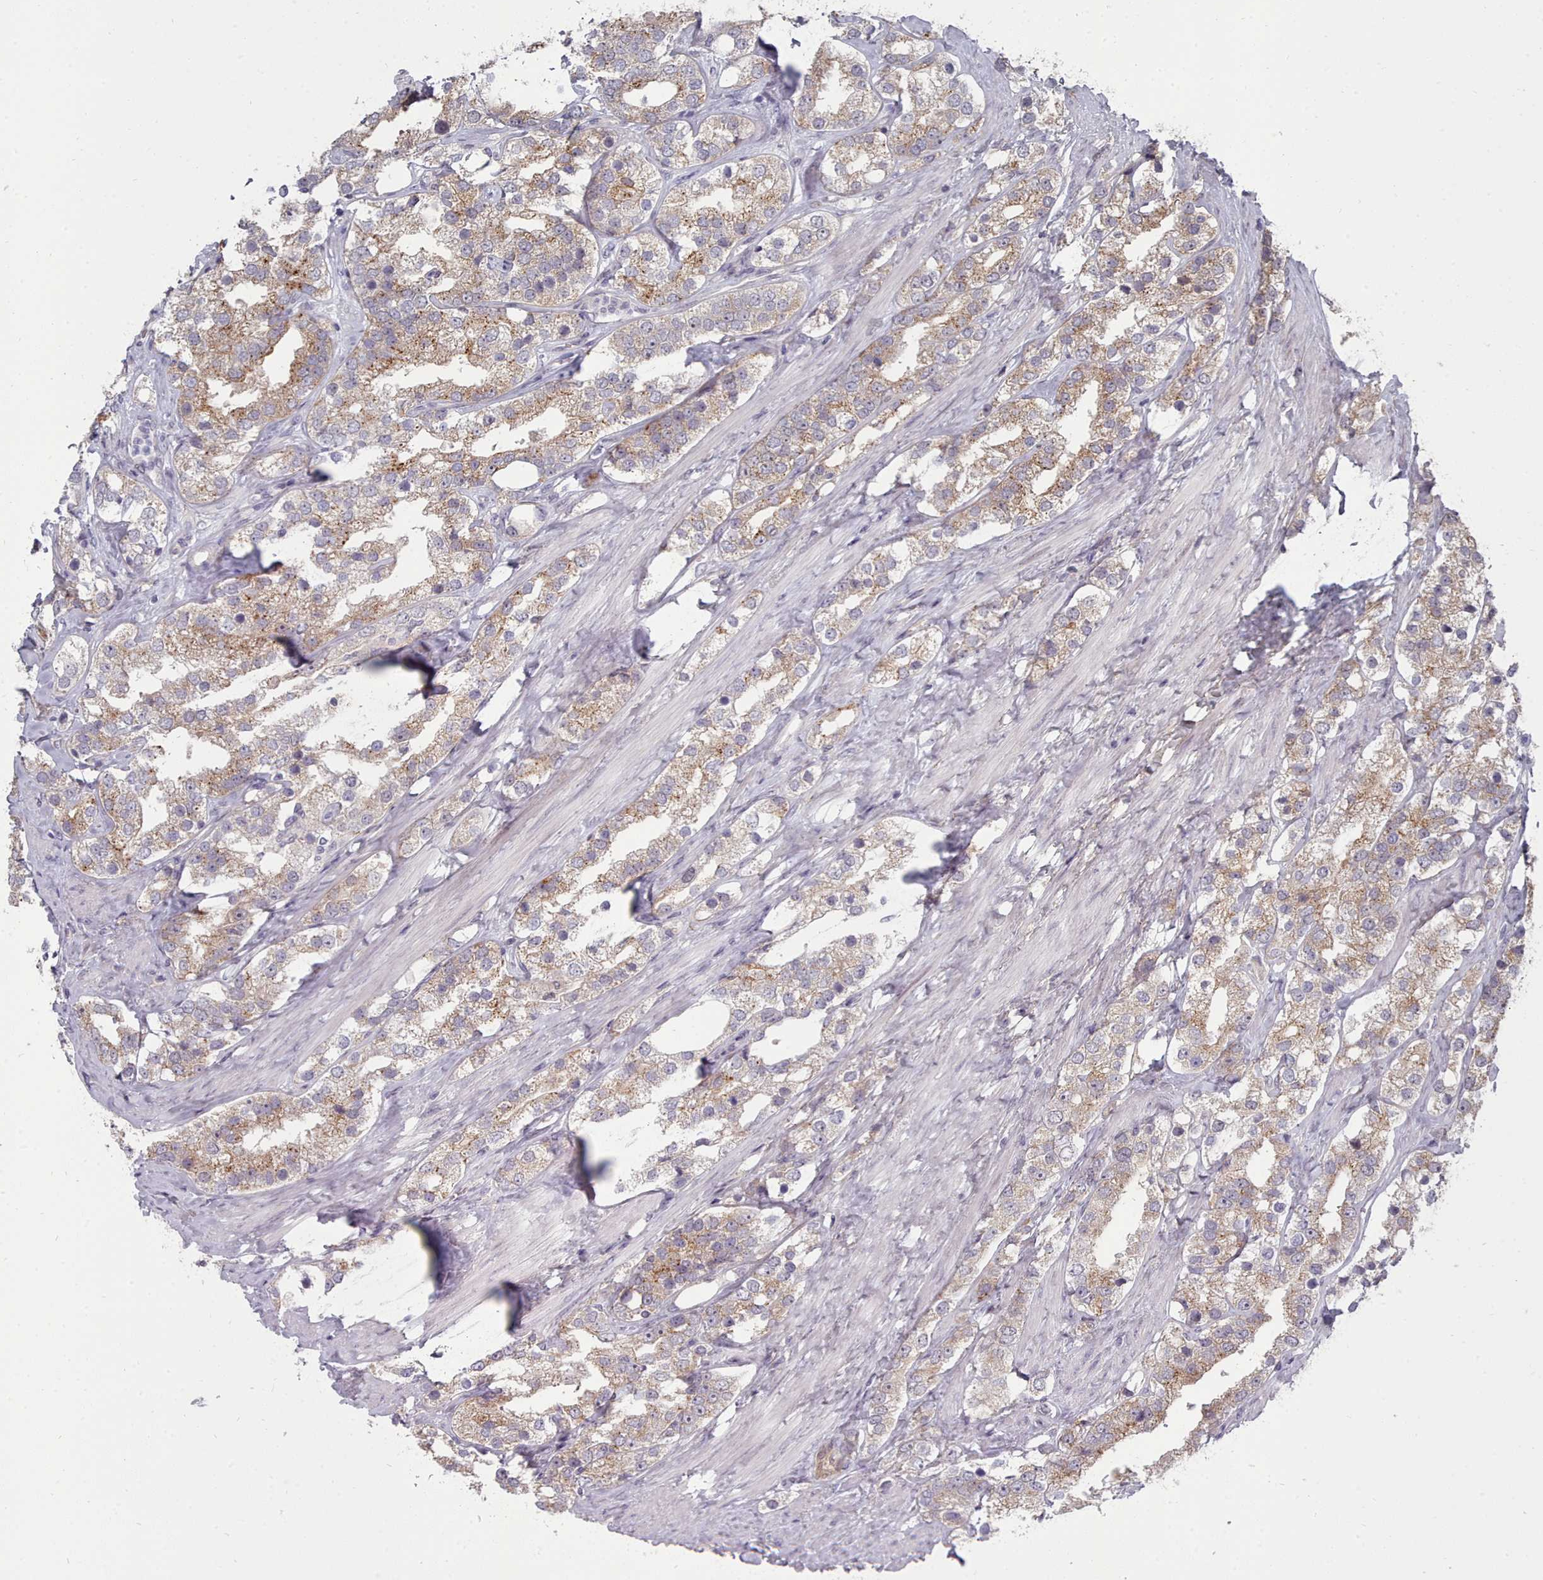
{"staining": {"intensity": "weak", "quantity": "25%-75%", "location": "cytoplasmic/membranous"}, "tissue": "prostate cancer", "cell_type": "Tumor cells", "image_type": "cancer", "snomed": [{"axis": "morphology", "description": "Adenocarcinoma, NOS"}, {"axis": "topography", "description": "Prostate"}], "caption": "Protein expression analysis of human prostate adenocarcinoma reveals weak cytoplasmic/membranous staining in about 25%-75% of tumor cells.", "gene": "GINS1", "patient": {"sex": "male", "age": 79}}